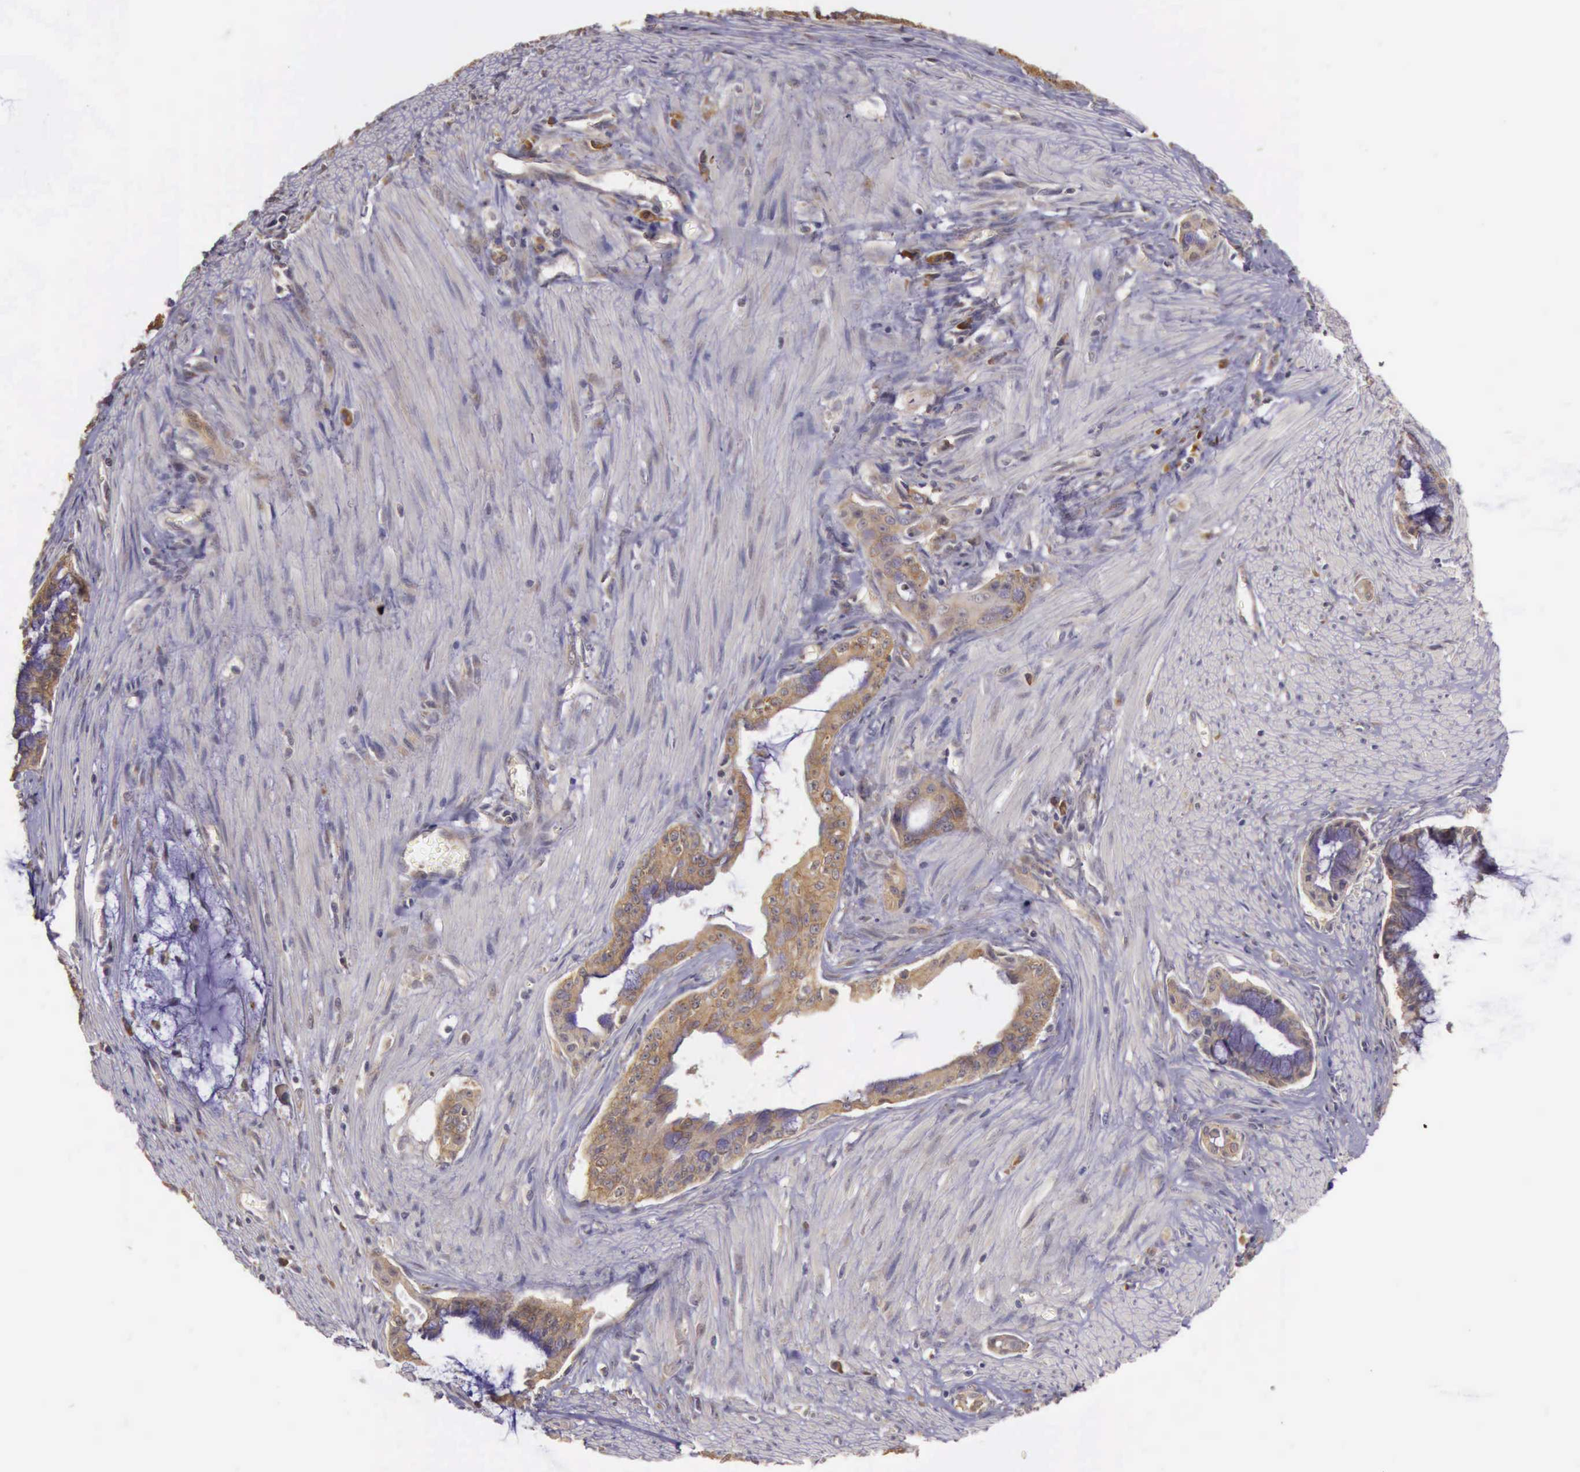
{"staining": {"intensity": "moderate", "quantity": ">75%", "location": "cytoplasmic/membranous"}, "tissue": "pancreatic cancer", "cell_type": "Tumor cells", "image_type": "cancer", "snomed": [{"axis": "morphology", "description": "Adenocarcinoma, NOS"}, {"axis": "topography", "description": "Pancreas"}], "caption": "Pancreatic cancer (adenocarcinoma) was stained to show a protein in brown. There is medium levels of moderate cytoplasmic/membranous staining in about >75% of tumor cells.", "gene": "EIF5", "patient": {"sex": "male", "age": 59}}